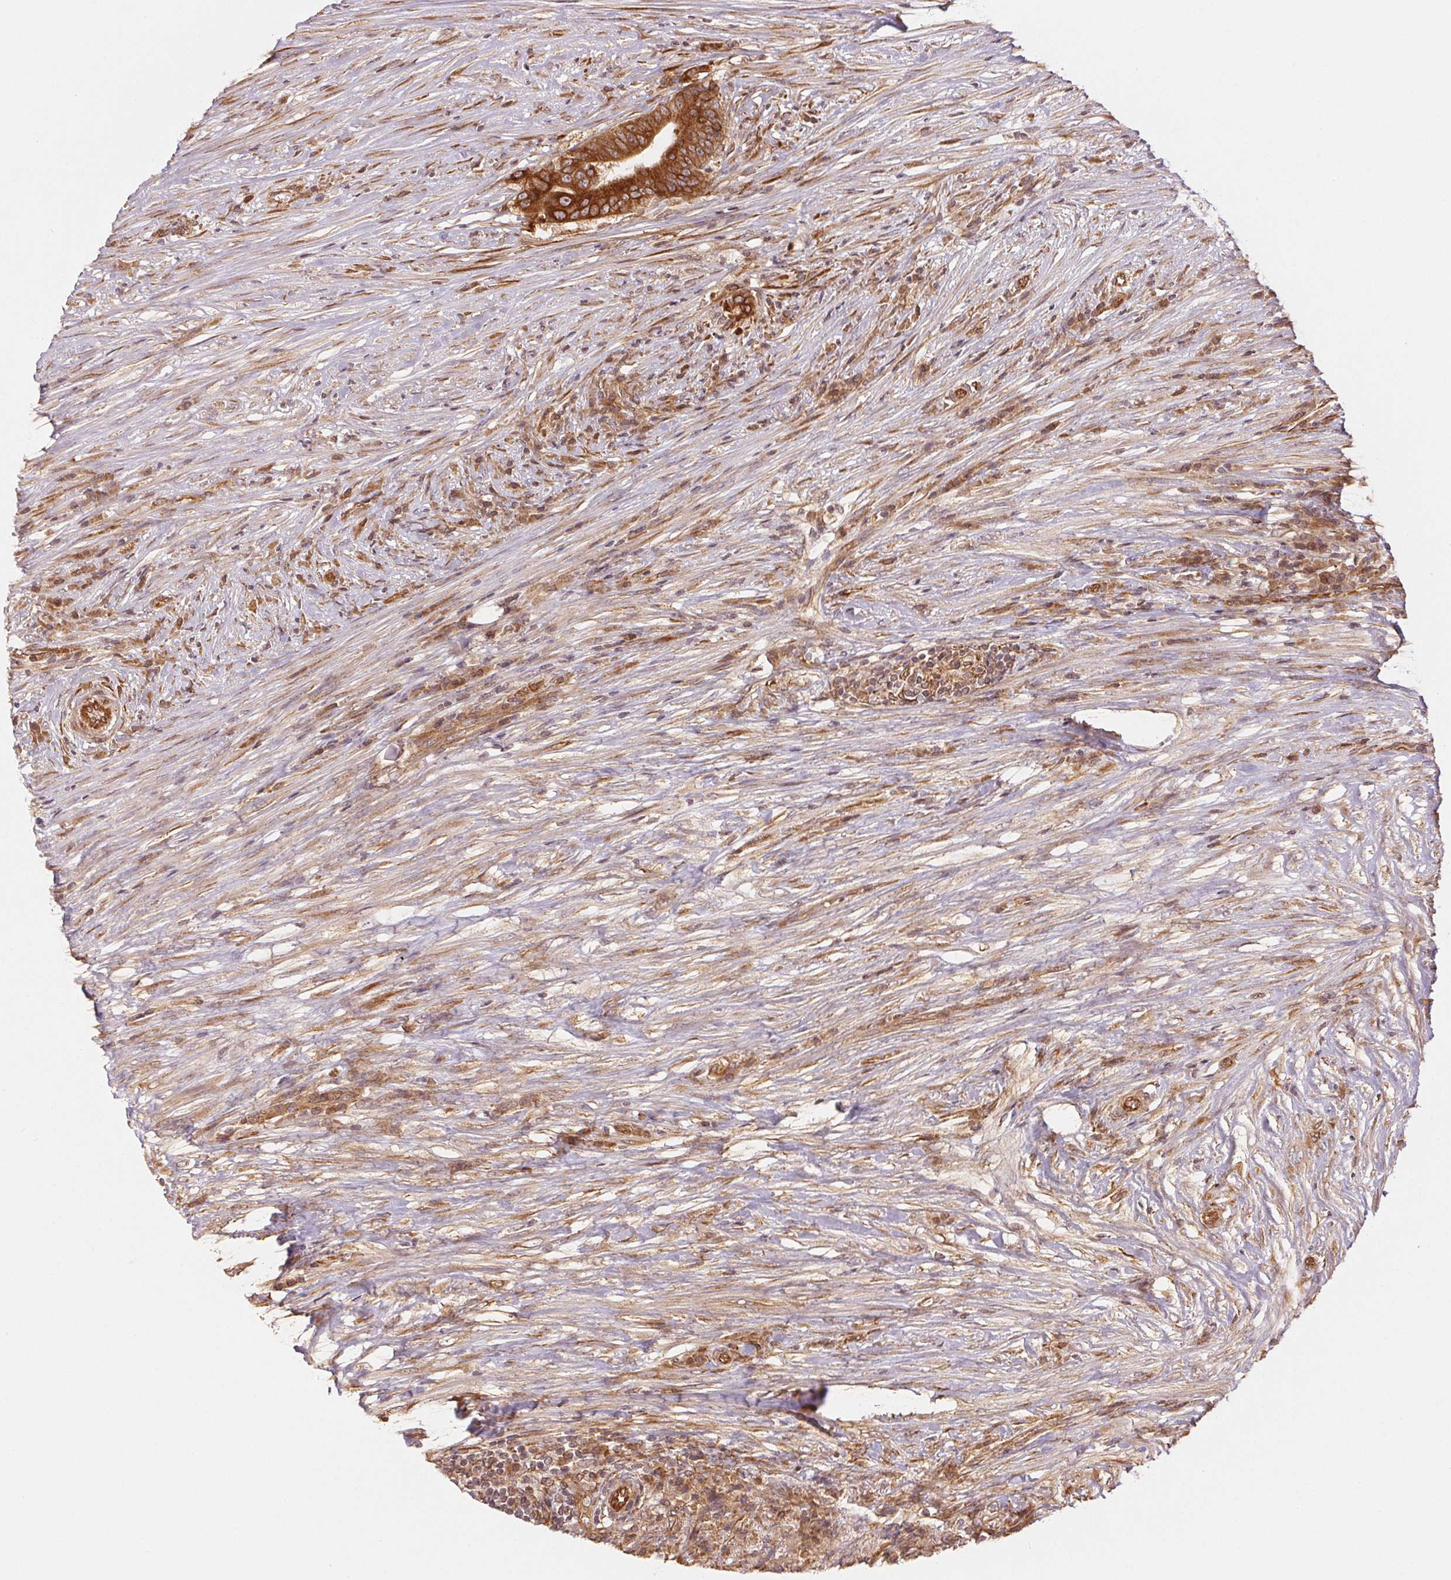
{"staining": {"intensity": "moderate", "quantity": ">75%", "location": "cytoplasmic/membranous"}, "tissue": "colorectal cancer", "cell_type": "Tumor cells", "image_type": "cancer", "snomed": [{"axis": "morphology", "description": "Adenocarcinoma, NOS"}, {"axis": "topography", "description": "Colon"}], "caption": "About >75% of tumor cells in adenocarcinoma (colorectal) exhibit moderate cytoplasmic/membranous protein expression as visualized by brown immunohistochemical staining.", "gene": "STRN4", "patient": {"sex": "female", "age": 43}}